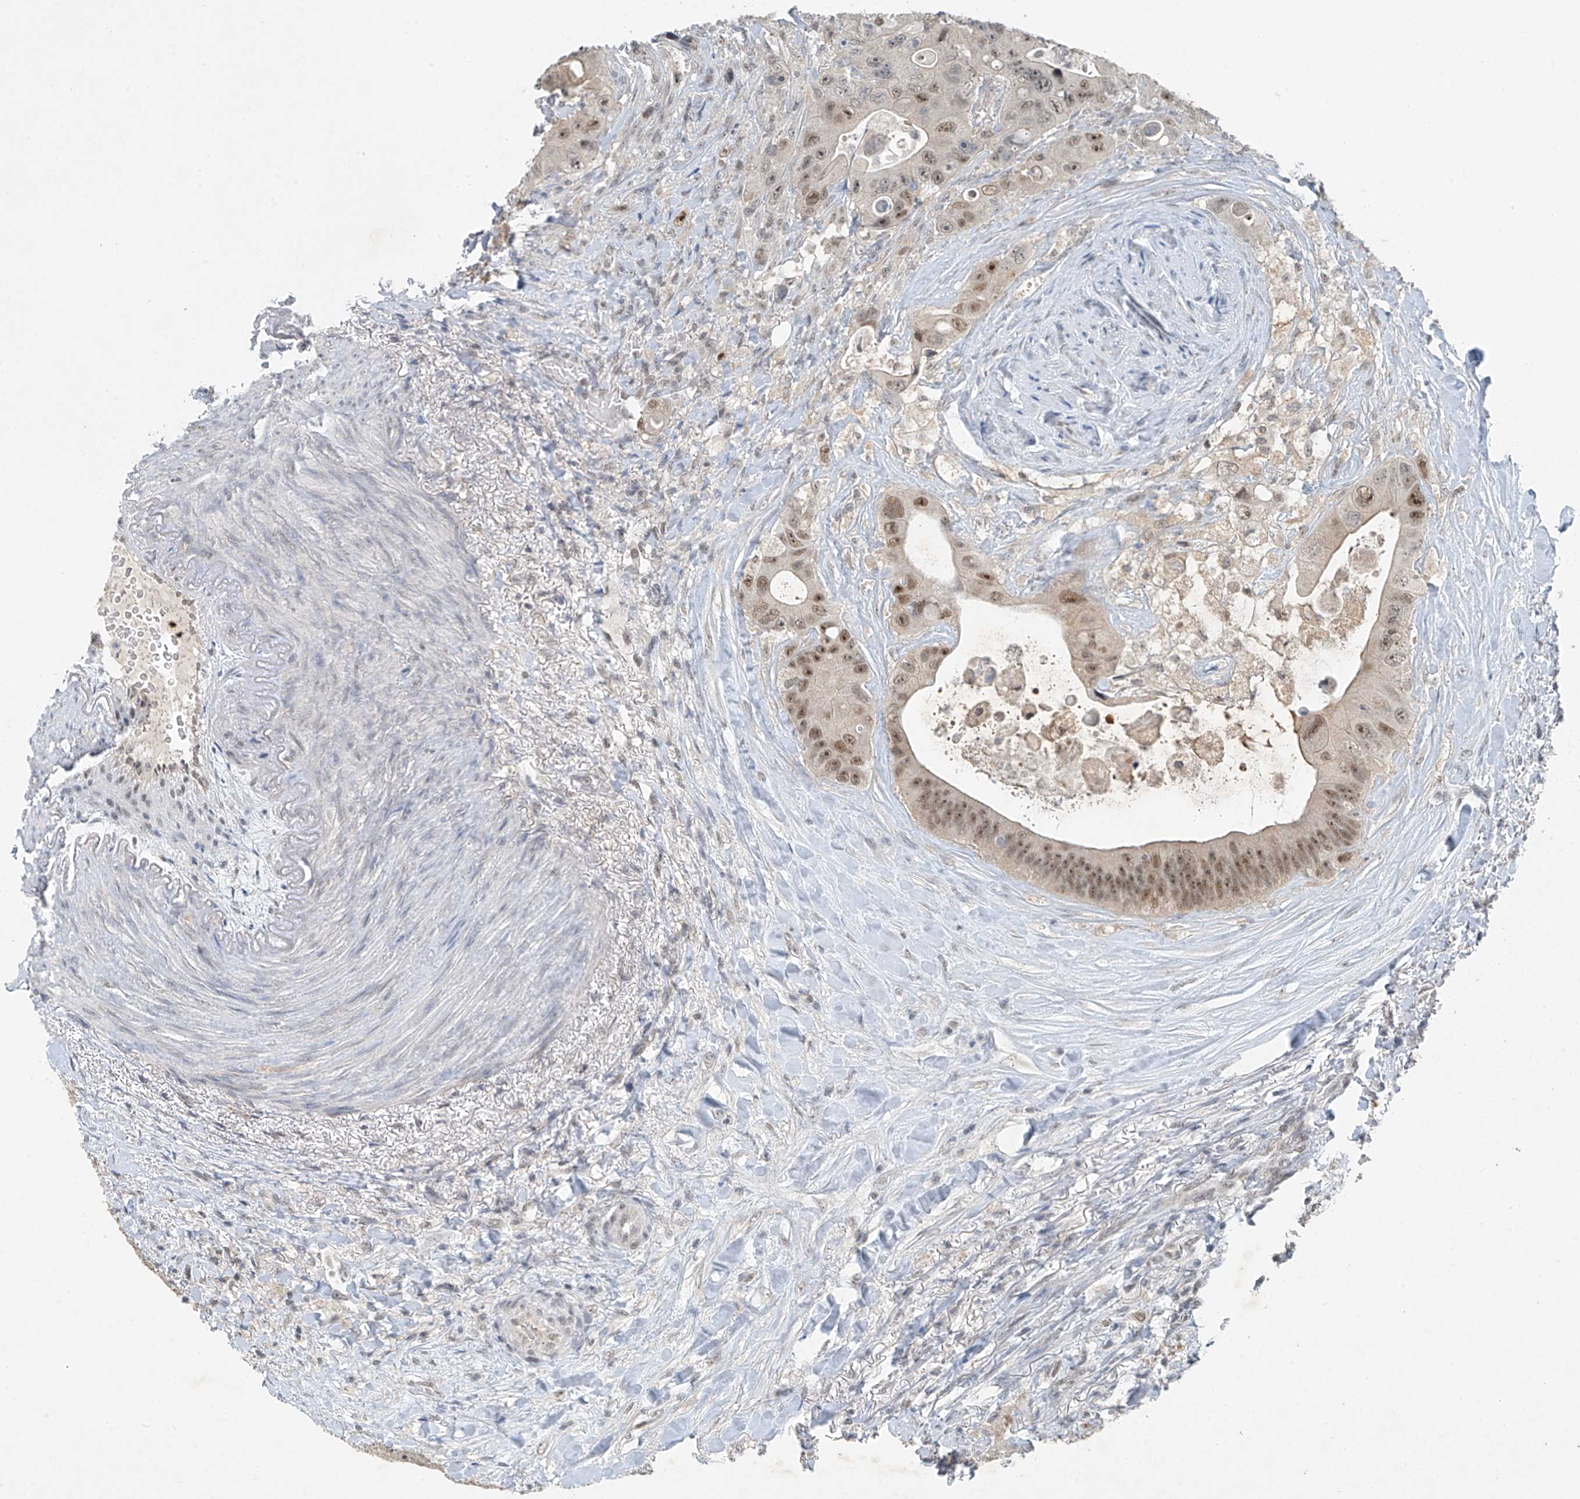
{"staining": {"intensity": "moderate", "quantity": ">75%", "location": "nuclear"}, "tissue": "colorectal cancer", "cell_type": "Tumor cells", "image_type": "cancer", "snomed": [{"axis": "morphology", "description": "Adenocarcinoma, NOS"}, {"axis": "topography", "description": "Colon"}], "caption": "Colorectal cancer (adenocarcinoma) stained with a protein marker reveals moderate staining in tumor cells.", "gene": "TAF8", "patient": {"sex": "female", "age": 46}}